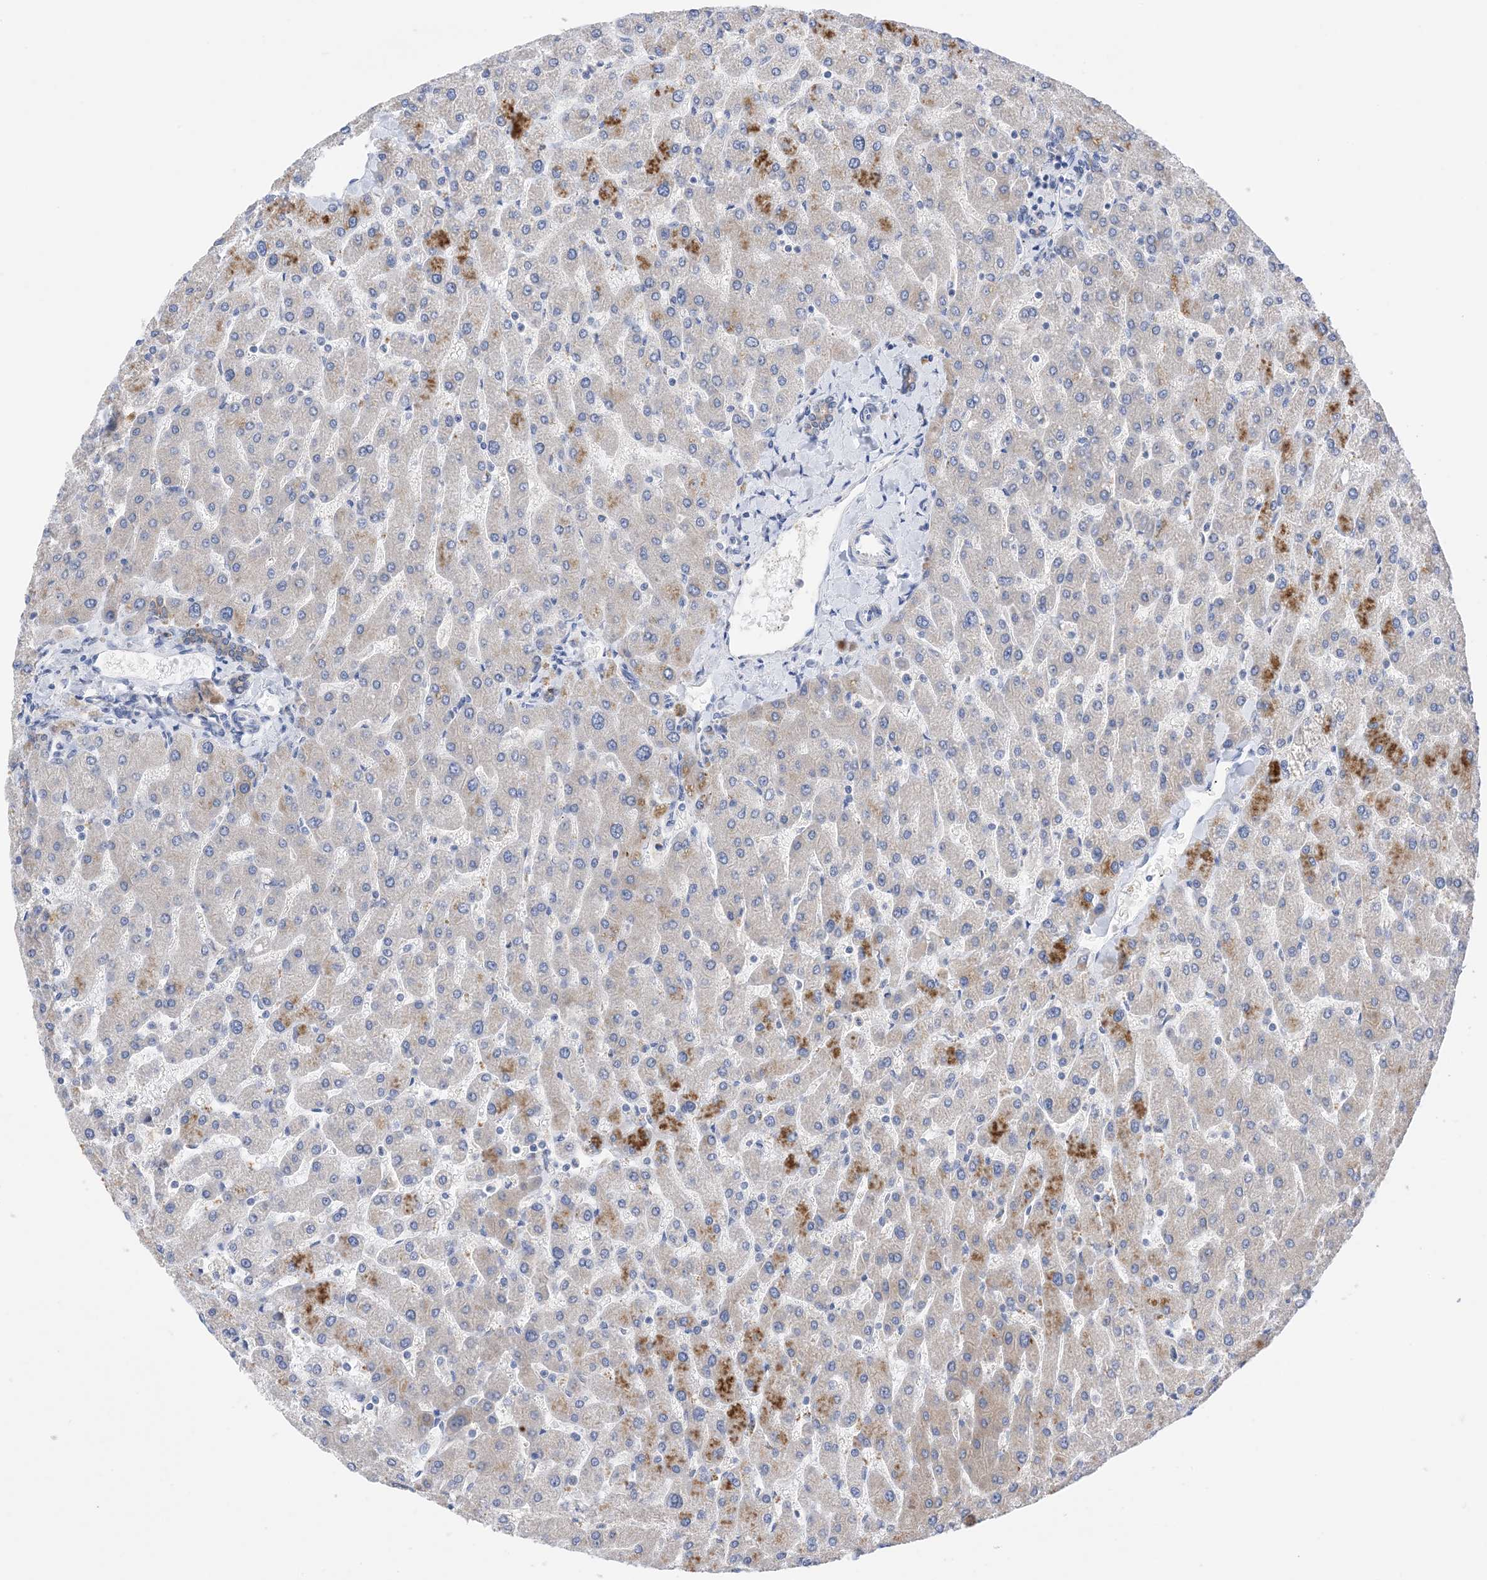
{"staining": {"intensity": "negative", "quantity": "none", "location": "none"}, "tissue": "liver", "cell_type": "Cholangiocytes", "image_type": "normal", "snomed": [{"axis": "morphology", "description": "Normal tissue, NOS"}, {"axis": "topography", "description": "Liver"}], "caption": "The IHC photomicrograph has no significant staining in cholangiocytes of liver. (Stains: DAB (3,3'-diaminobenzidine) IHC with hematoxylin counter stain, Microscopy: brightfield microscopy at high magnification).", "gene": "PLK4", "patient": {"sex": "male", "age": 55}}